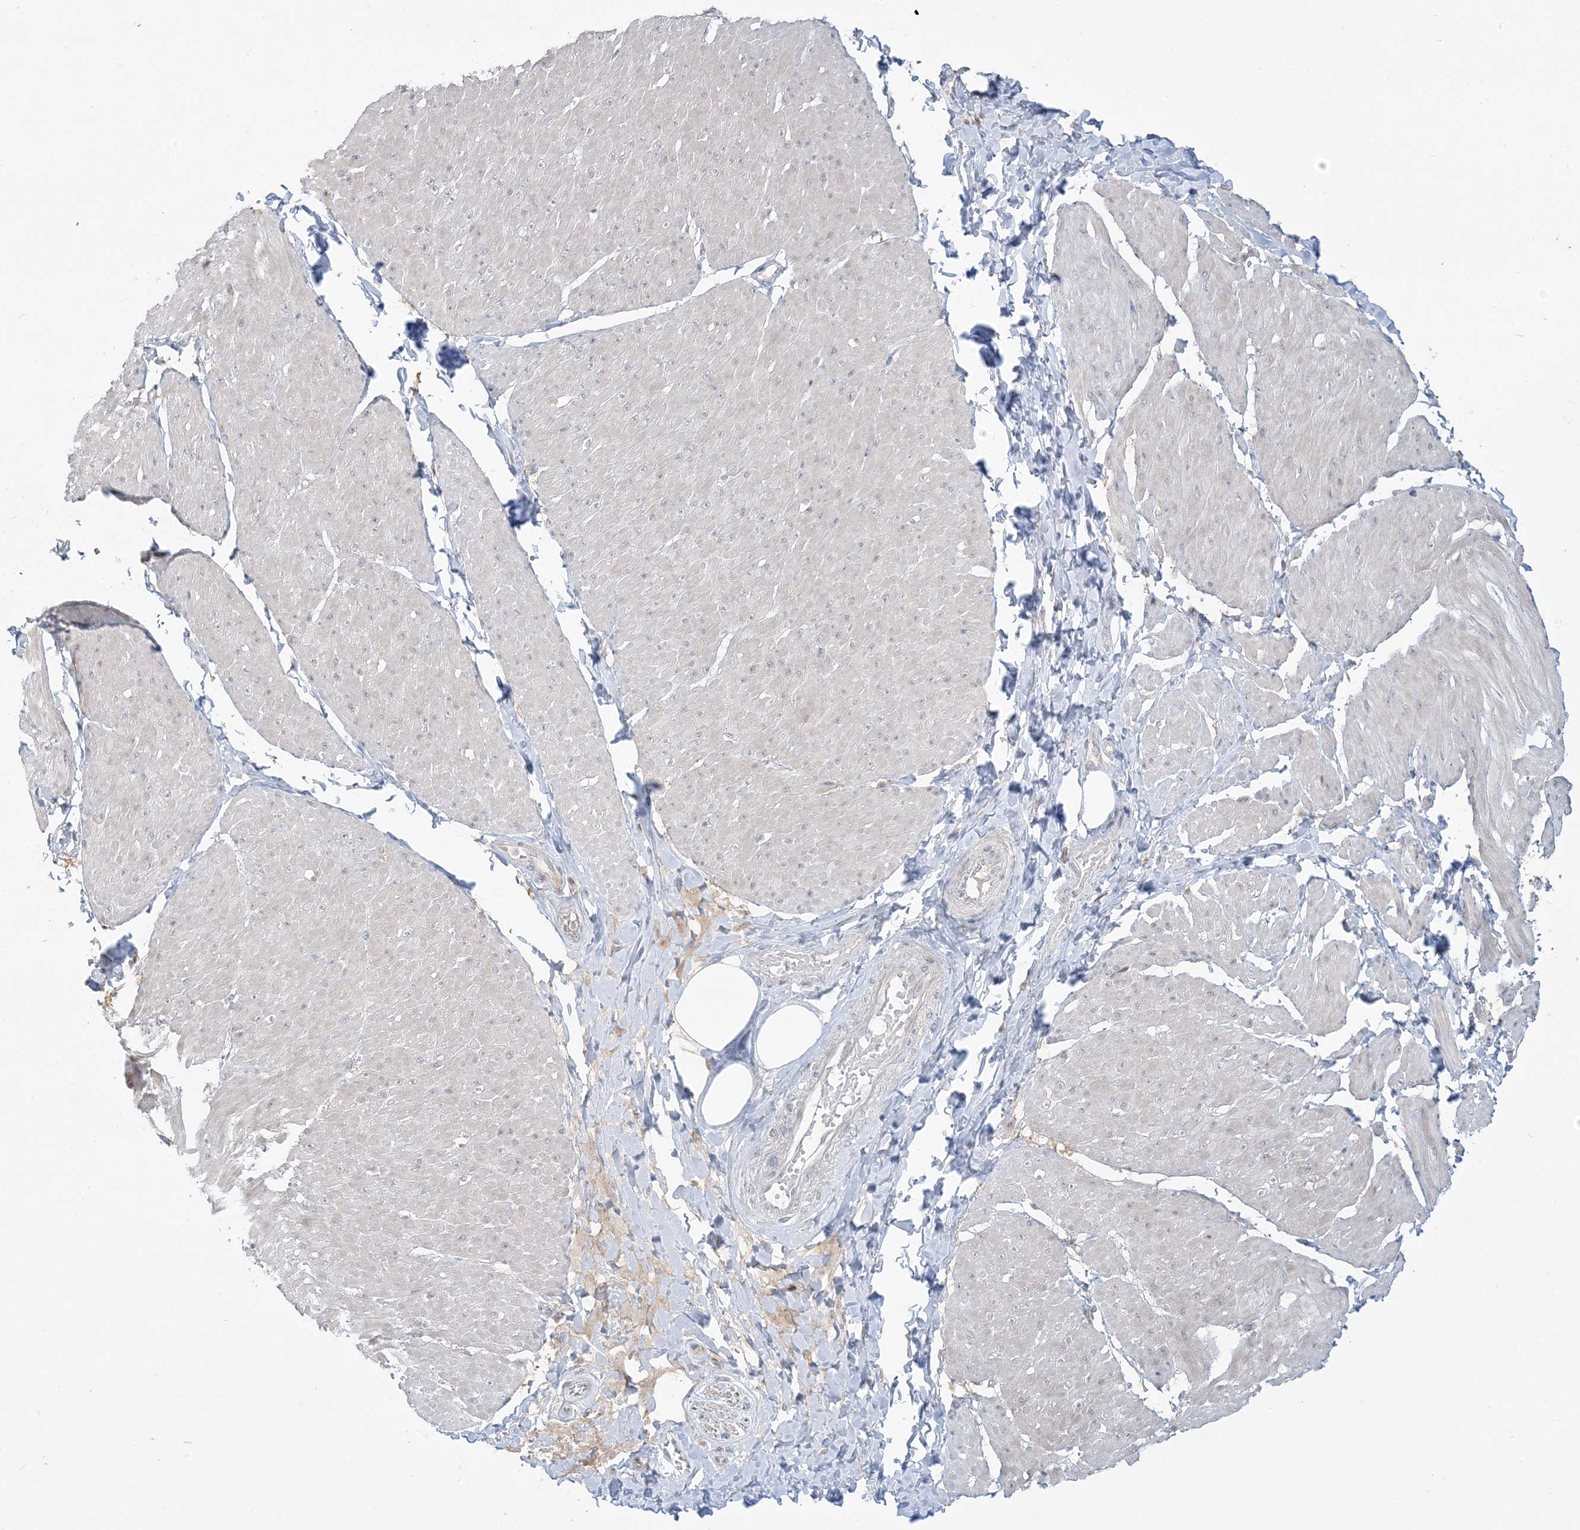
{"staining": {"intensity": "weak", "quantity": "<25%", "location": "cytoplasmic/membranous"}, "tissue": "smooth muscle", "cell_type": "Smooth muscle cells", "image_type": "normal", "snomed": [{"axis": "morphology", "description": "Urothelial carcinoma, High grade"}, {"axis": "topography", "description": "Urinary bladder"}], "caption": "DAB (3,3'-diaminobenzidine) immunohistochemical staining of unremarkable human smooth muscle shows no significant expression in smooth muscle cells.", "gene": "PRRT3", "patient": {"sex": "male", "age": 46}}